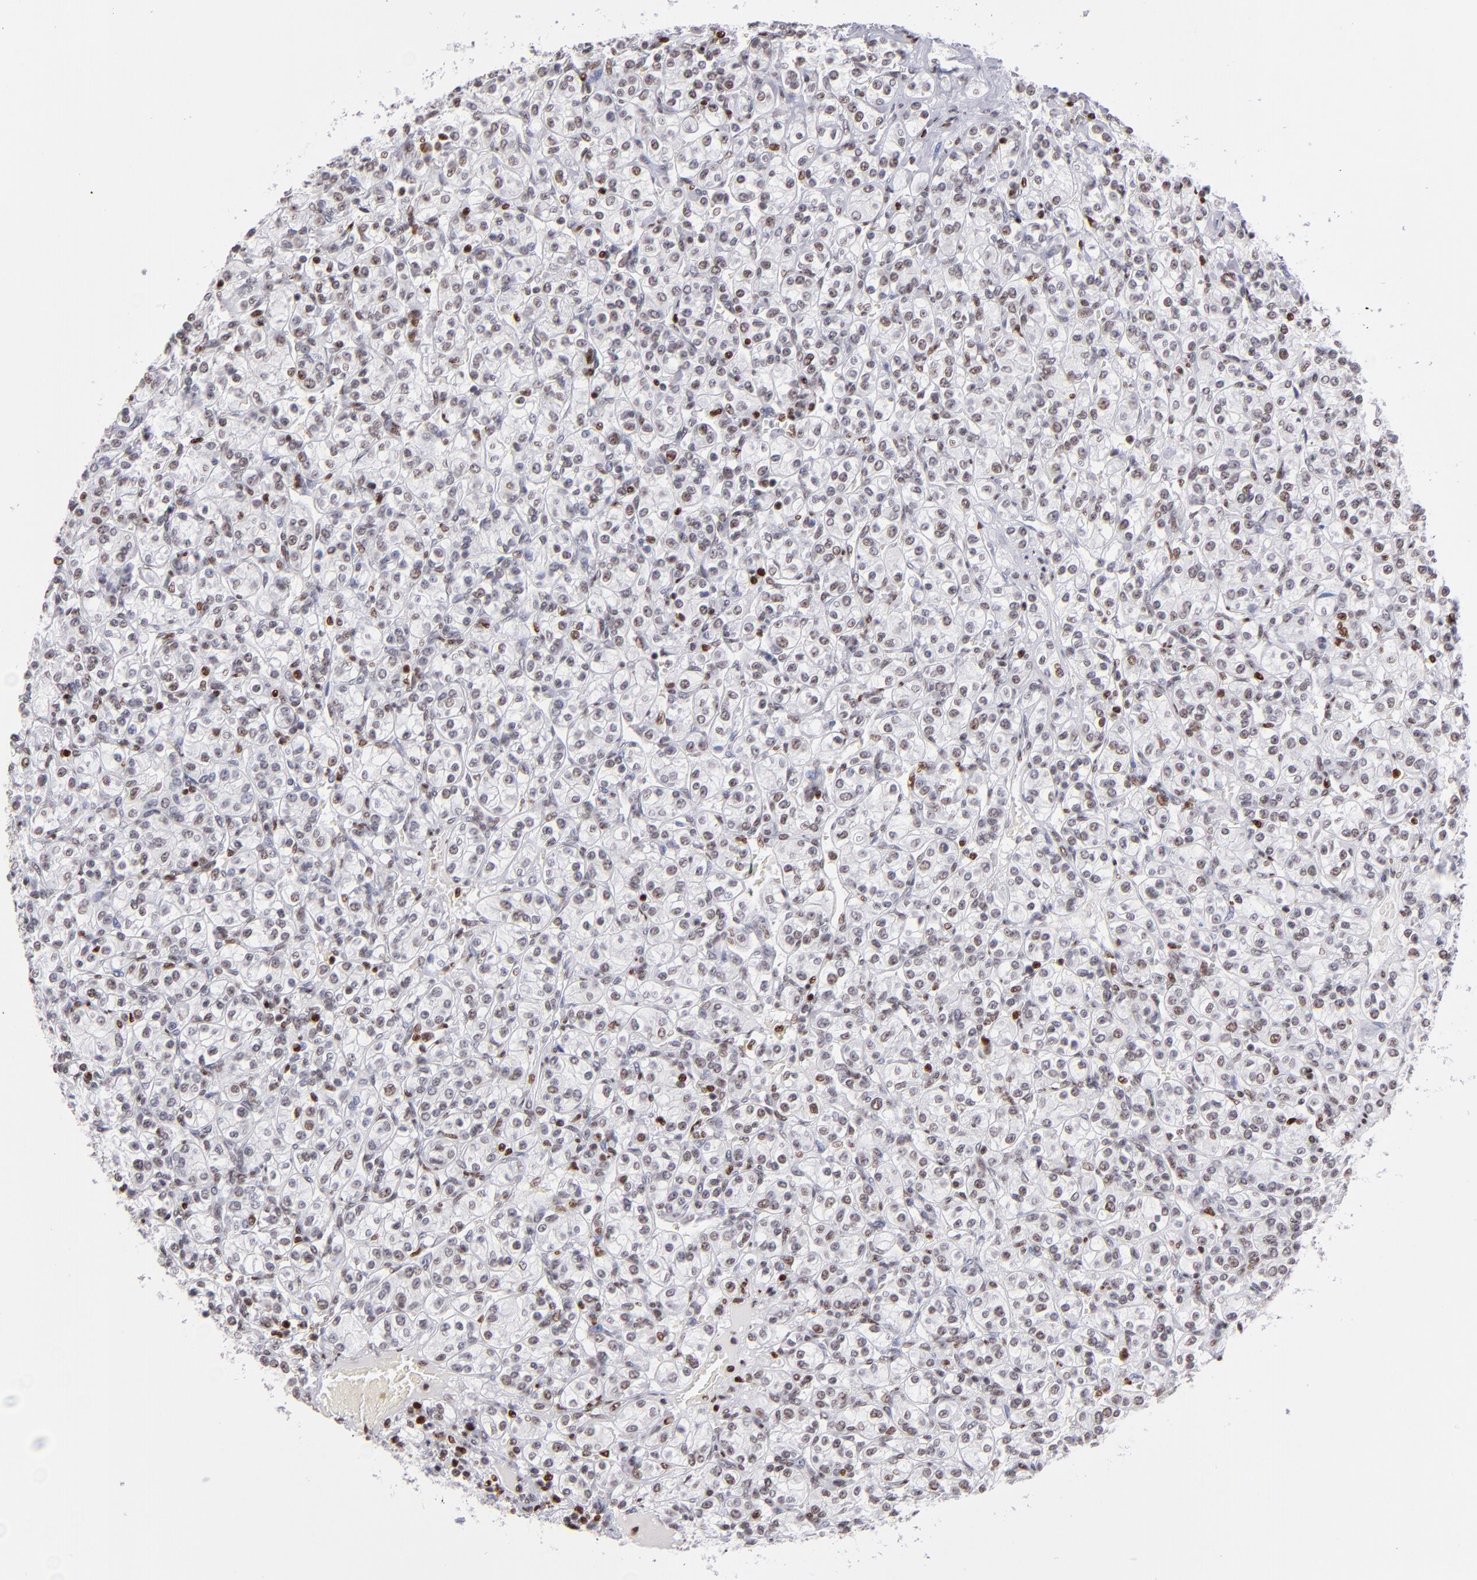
{"staining": {"intensity": "weak", "quantity": "<25%", "location": "nuclear"}, "tissue": "renal cancer", "cell_type": "Tumor cells", "image_type": "cancer", "snomed": [{"axis": "morphology", "description": "Adenocarcinoma, NOS"}, {"axis": "topography", "description": "Kidney"}], "caption": "Tumor cells show no significant positivity in adenocarcinoma (renal). Nuclei are stained in blue.", "gene": "POLA1", "patient": {"sex": "male", "age": 77}}